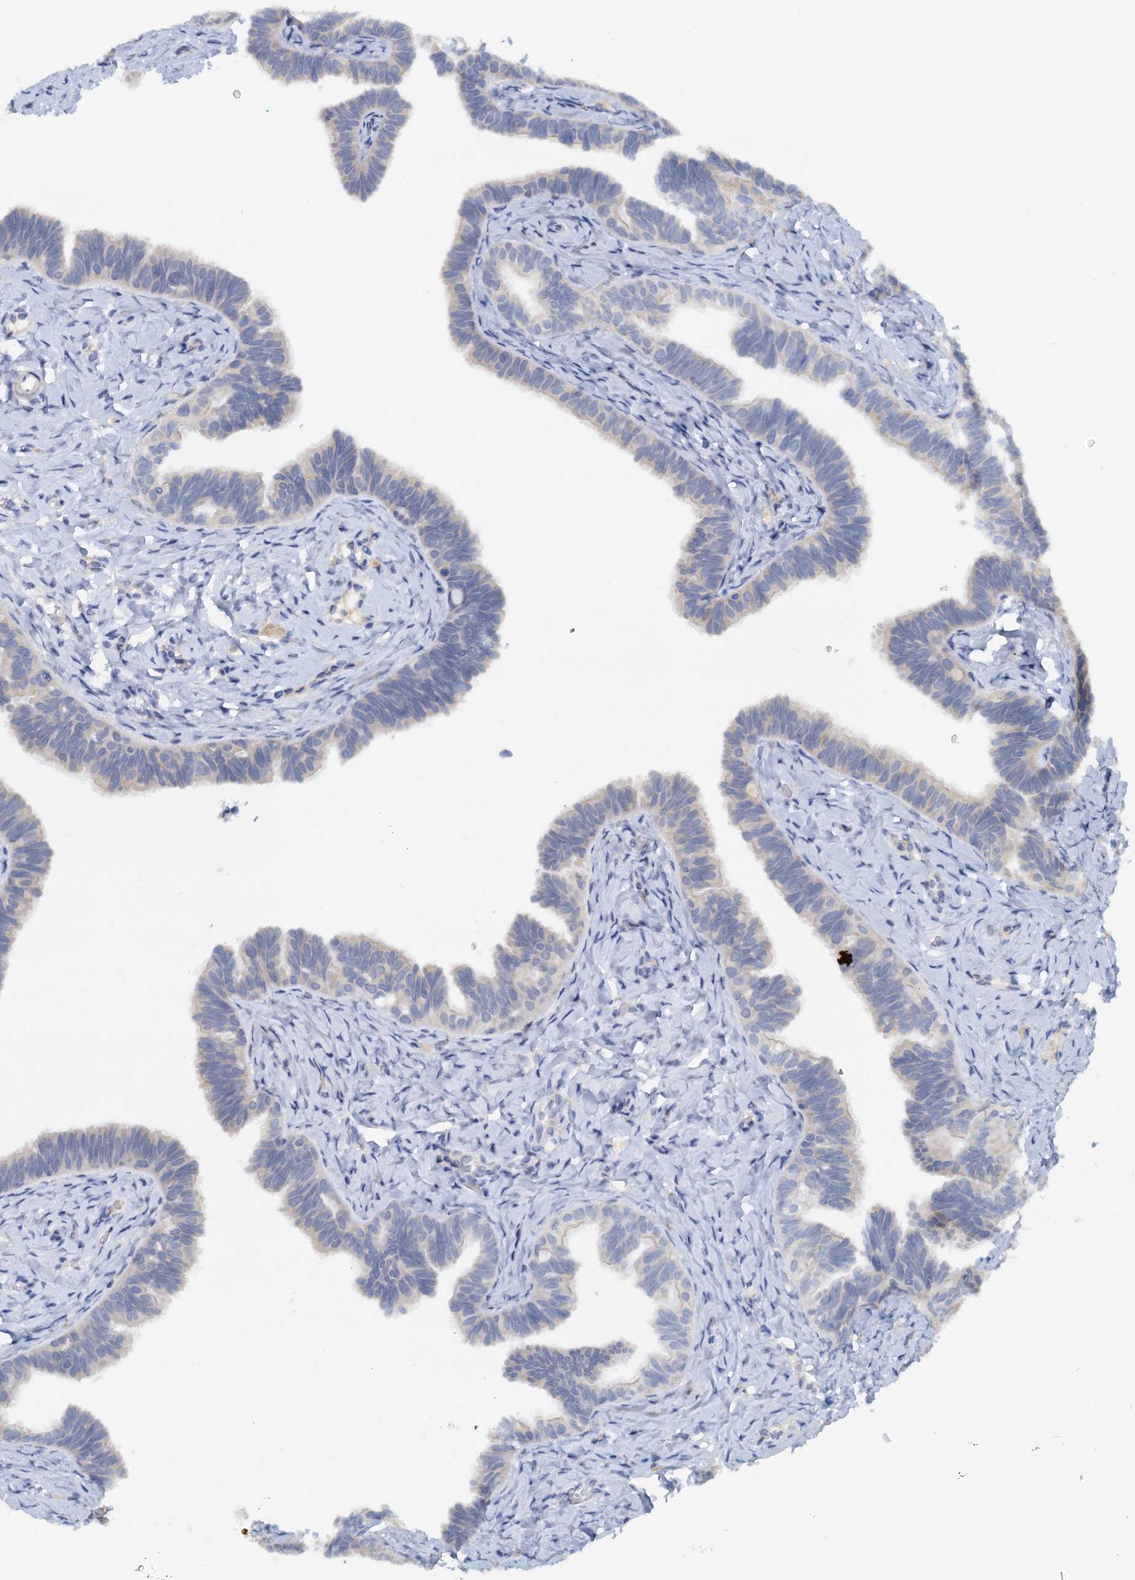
{"staining": {"intensity": "negative", "quantity": "none", "location": "none"}, "tissue": "fallopian tube", "cell_type": "Glandular cells", "image_type": "normal", "snomed": [{"axis": "morphology", "description": "Normal tissue, NOS"}, {"axis": "topography", "description": "Fallopian tube"}], "caption": "This is an immunohistochemistry histopathology image of normal human fallopian tube. There is no positivity in glandular cells.", "gene": "DTD1", "patient": {"sex": "female", "age": 65}}